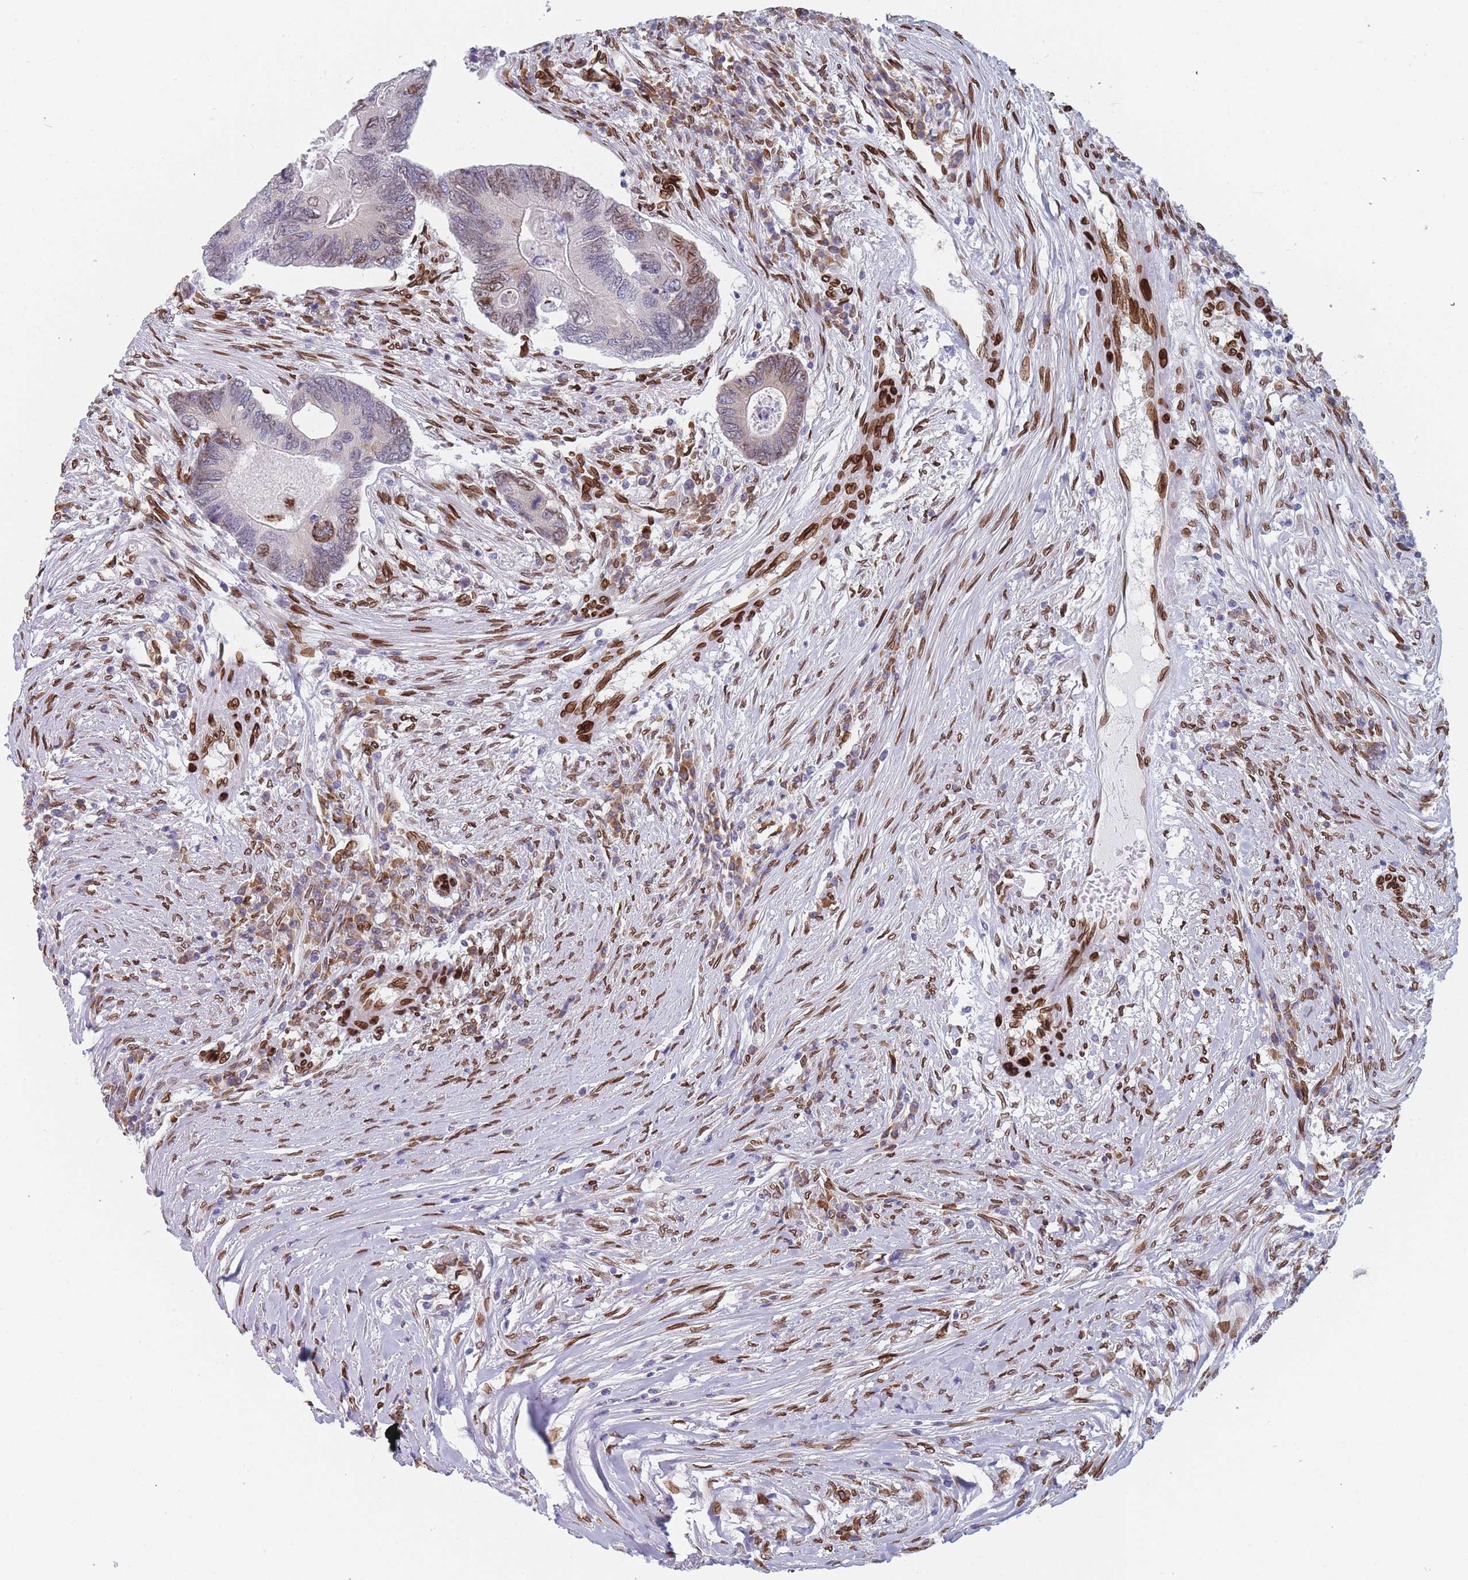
{"staining": {"intensity": "moderate", "quantity": "<25%", "location": "cytoplasmic/membranous,nuclear"}, "tissue": "colorectal cancer", "cell_type": "Tumor cells", "image_type": "cancer", "snomed": [{"axis": "morphology", "description": "Adenocarcinoma, NOS"}, {"axis": "topography", "description": "Colon"}], "caption": "Immunohistochemical staining of human colorectal cancer displays low levels of moderate cytoplasmic/membranous and nuclear expression in about <25% of tumor cells.", "gene": "ZBTB1", "patient": {"sex": "female", "age": 67}}